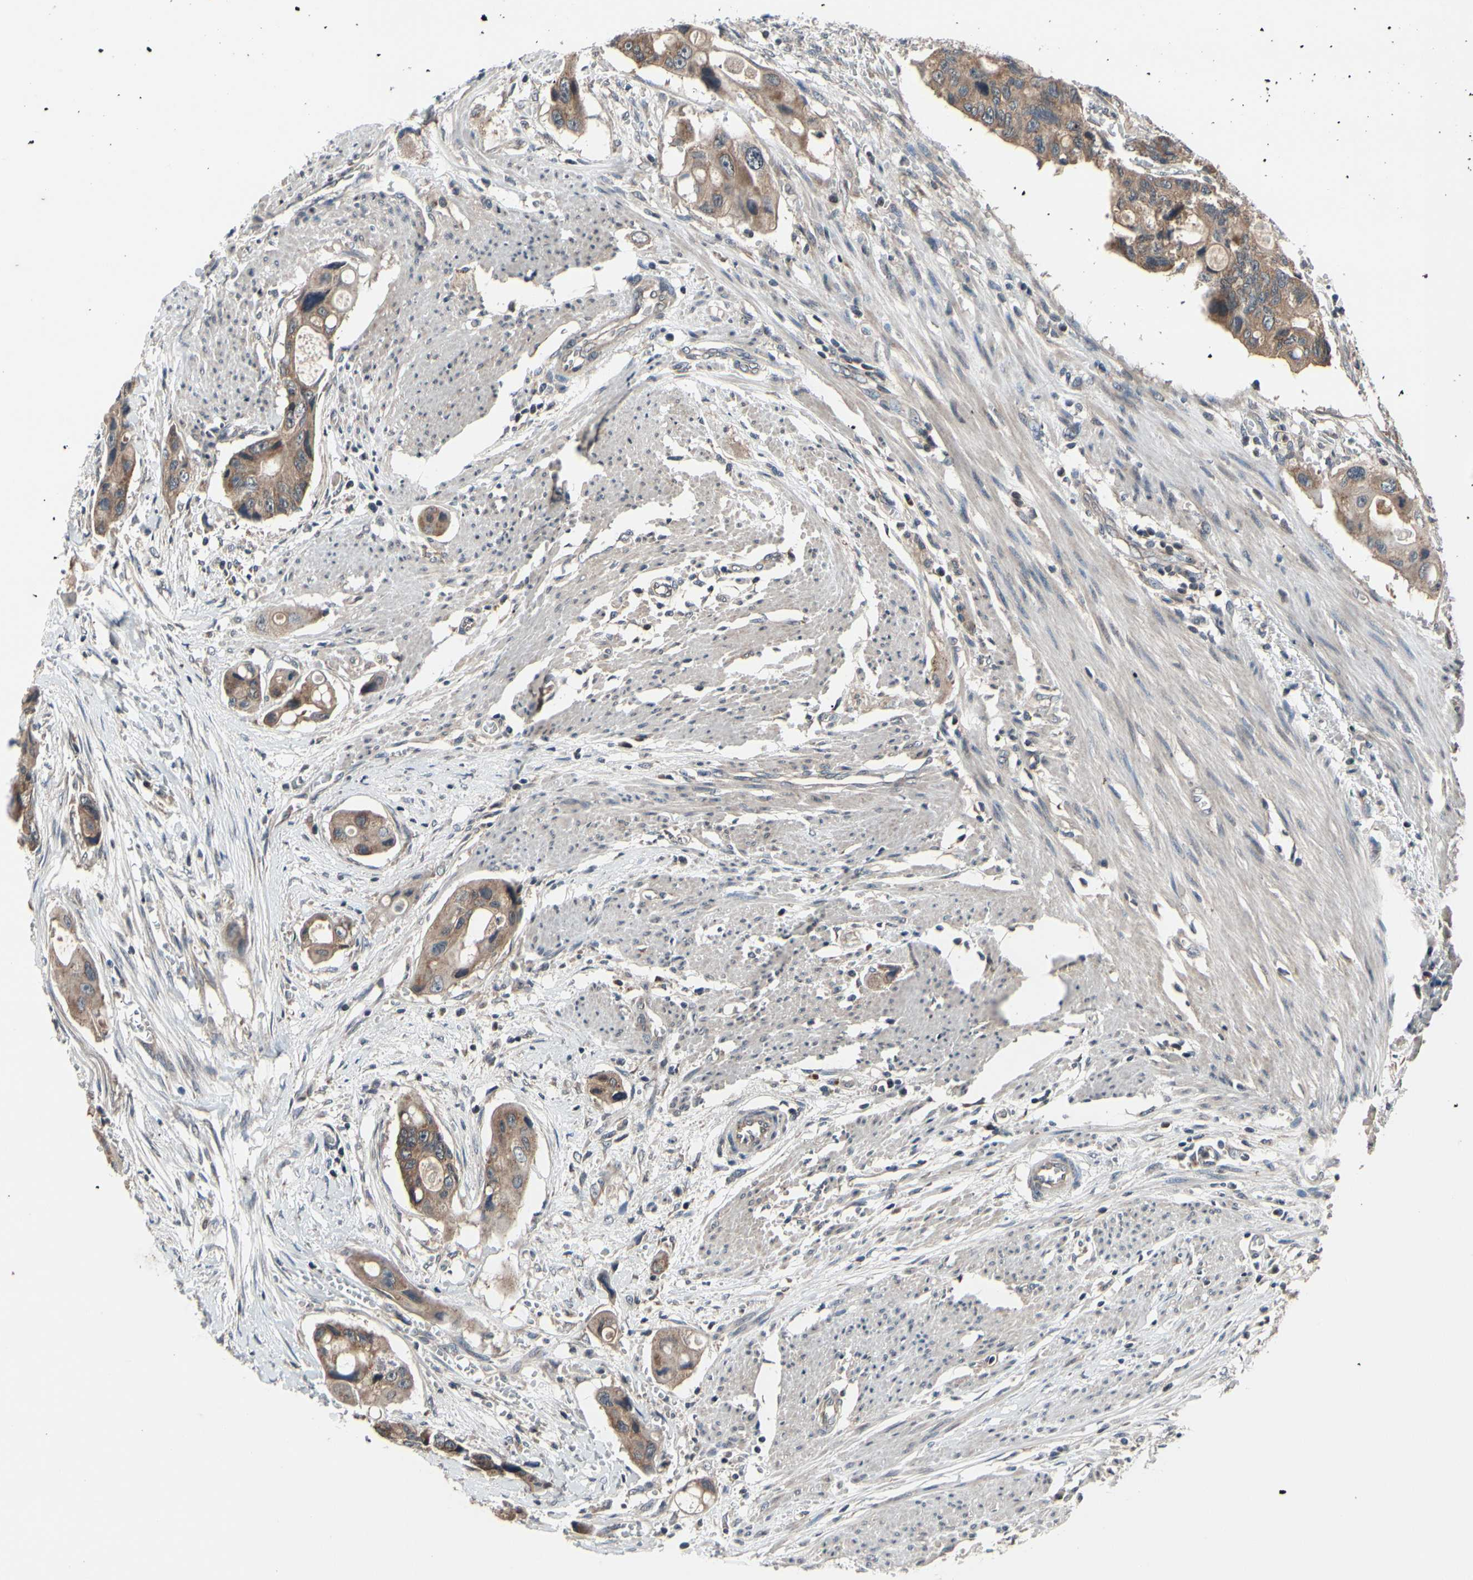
{"staining": {"intensity": "moderate", "quantity": ">75%", "location": "cytoplasmic/membranous"}, "tissue": "colorectal cancer", "cell_type": "Tumor cells", "image_type": "cancer", "snomed": [{"axis": "morphology", "description": "Adenocarcinoma, NOS"}, {"axis": "topography", "description": "Colon"}], "caption": "About >75% of tumor cells in adenocarcinoma (colorectal) show moderate cytoplasmic/membranous protein positivity as visualized by brown immunohistochemical staining.", "gene": "MBTPS2", "patient": {"sex": "female", "age": 57}}